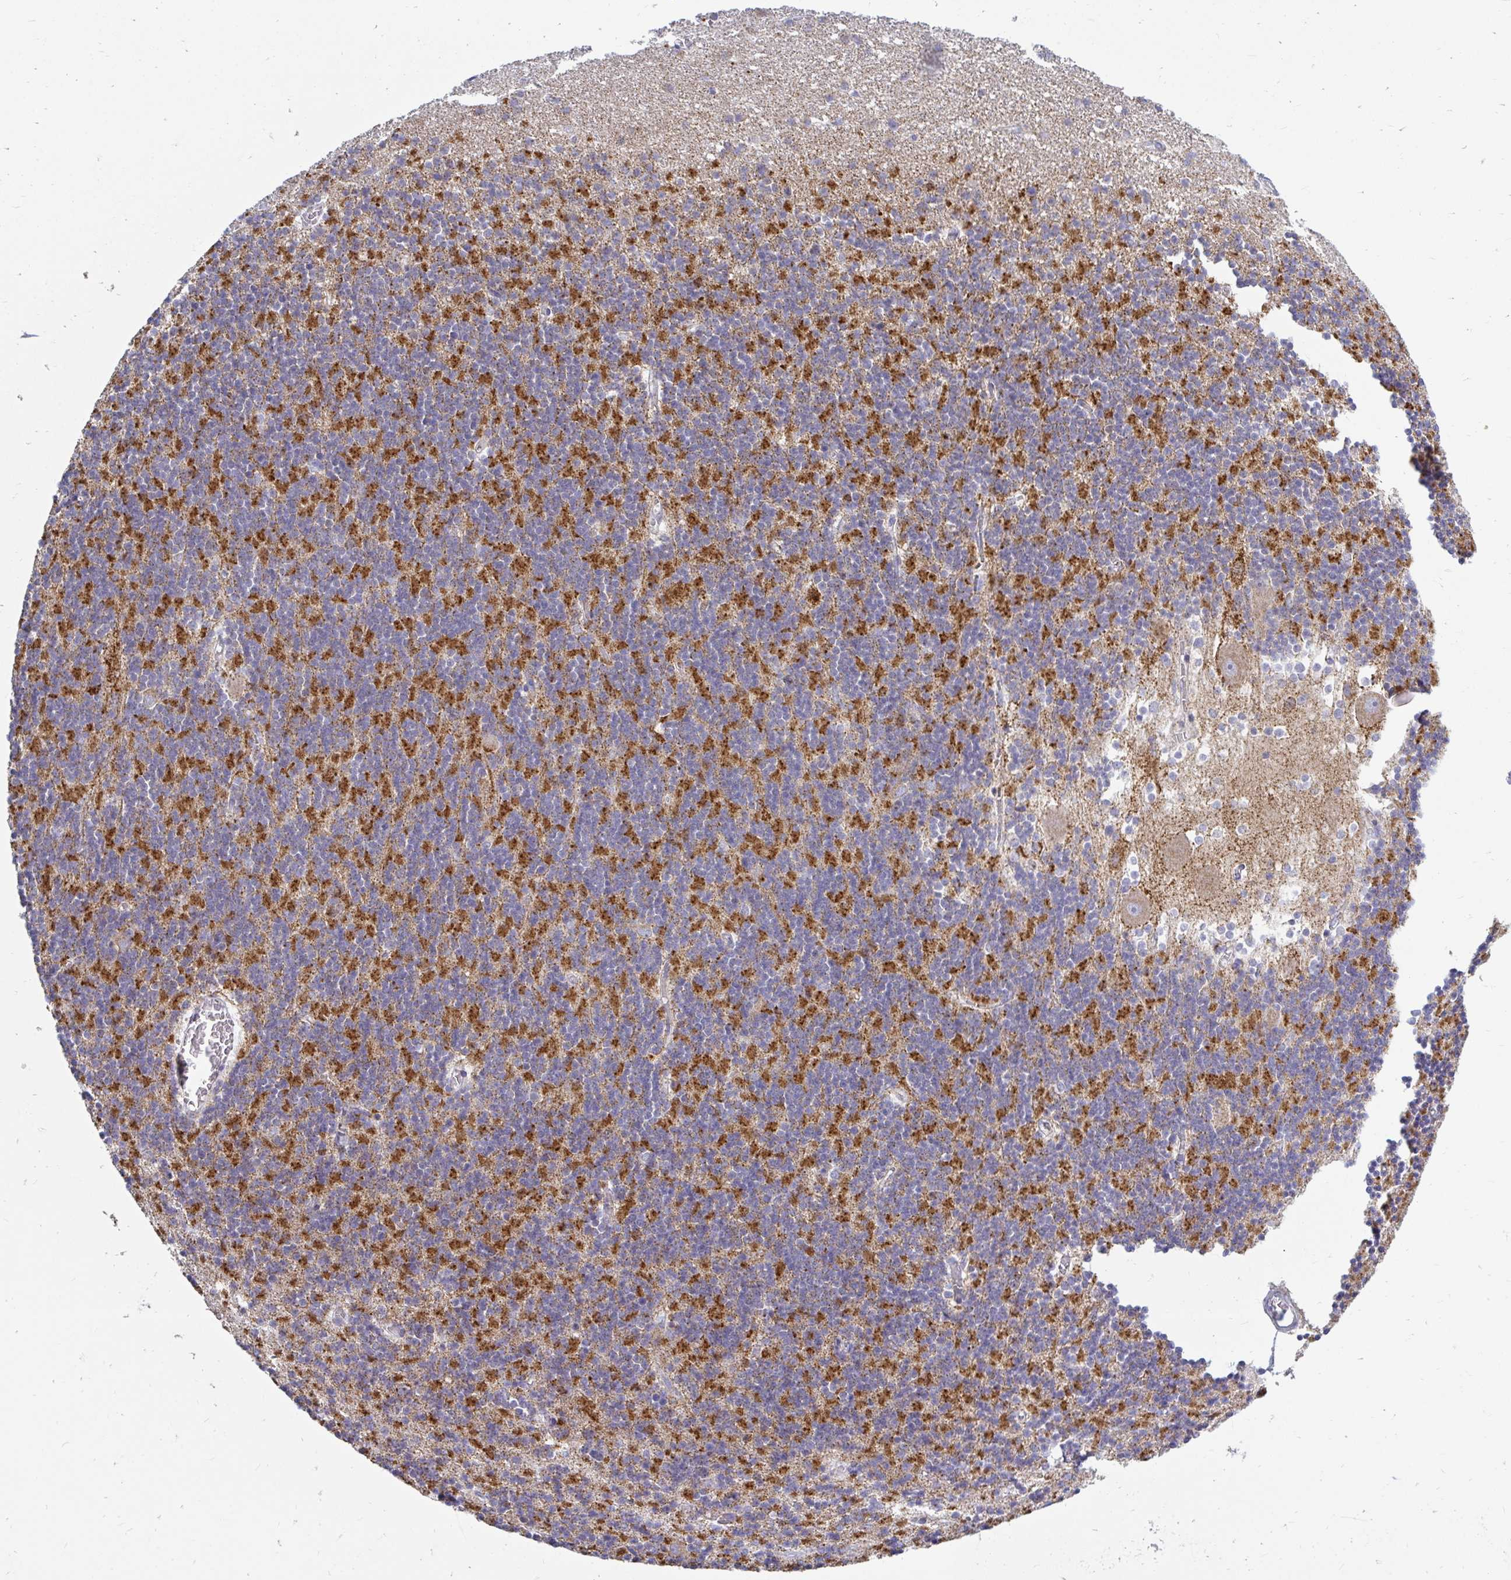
{"staining": {"intensity": "strong", "quantity": "25%-75%", "location": "cytoplasmic/membranous"}, "tissue": "cerebellum", "cell_type": "Cells in granular layer", "image_type": "normal", "snomed": [{"axis": "morphology", "description": "Normal tissue, NOS"}, {"axis": "topography", "description": "Cerebellum"}], "caption": "High-magnification brightfield microscopy of benign cerebellum stained with DAB (brown) and counterstained with hematoxylin (blue). cells in granular layer exhibit strong cytoplasmic/membranous positivity is identified in approximately25%-75% of cells.", "gene": "OR10R2", "patient": {"sex": "male", "age": 54}}